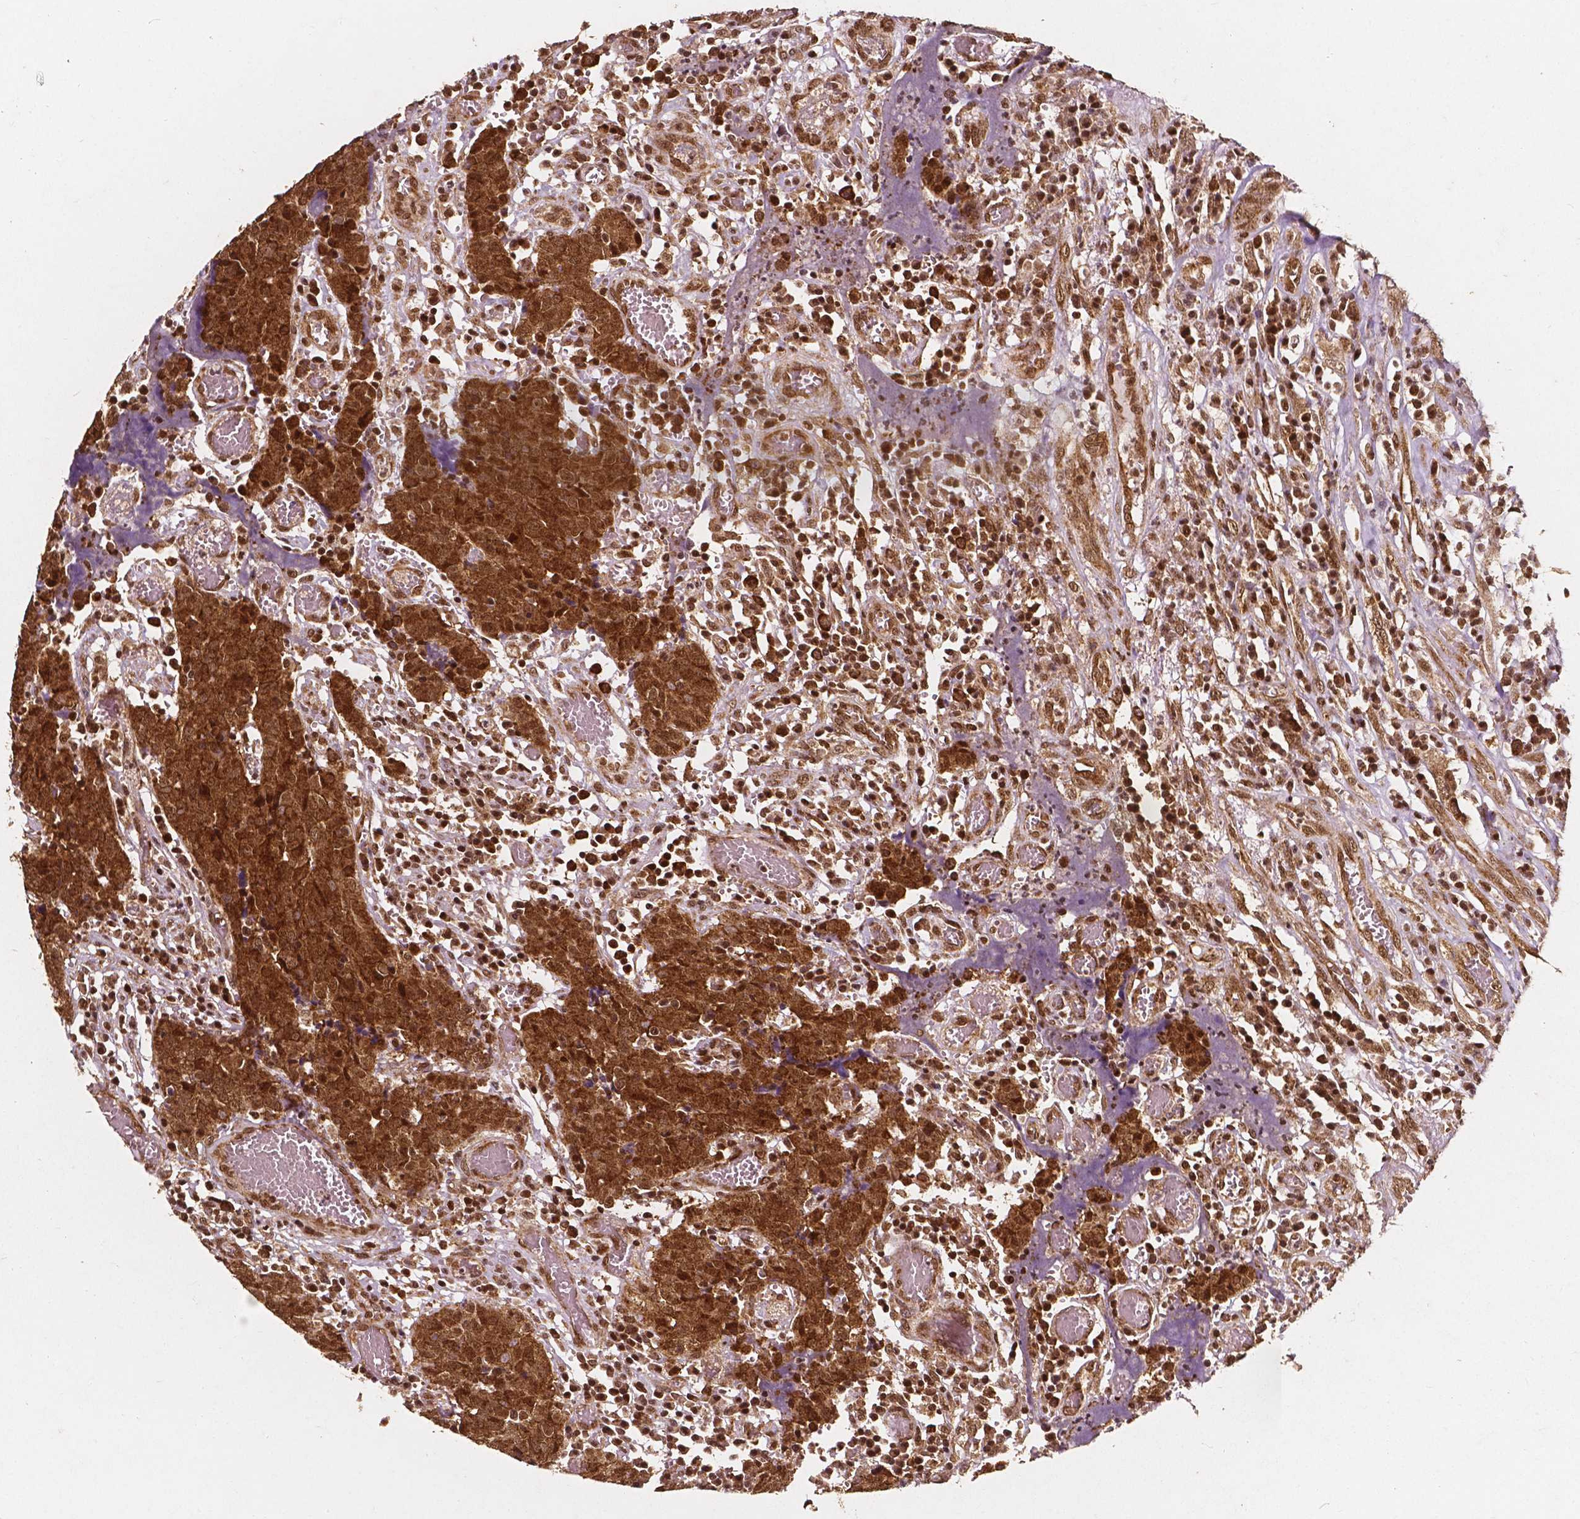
{"staining": {"intensity": "strong", "quantity": ">75%", "location": "cytoplasmic/membranous,nuclear"}, "tissue": "prostate cancer", "cell_type": "Tumor cells", "image_type": "cancer", "snomed": [{"axis": "morphology", "description": "Adenocarcinoma, High grade"}, {"axis": "topography", "description": "Prostate and seminal vesicle, NOS"}], "caption": "Immunohistochemical staining of human high-grade adenocarcinoma (prostate) shows strong cytoplasmic/membranous and nuclear protein staining in approximately >75% of tumor cells. (DAB (3,3'-diaminobenzidine) IHC with brightfield microscopy, high magnification).", "gene": "SMN1", "patient": {"sex": "male", "age": 60}}